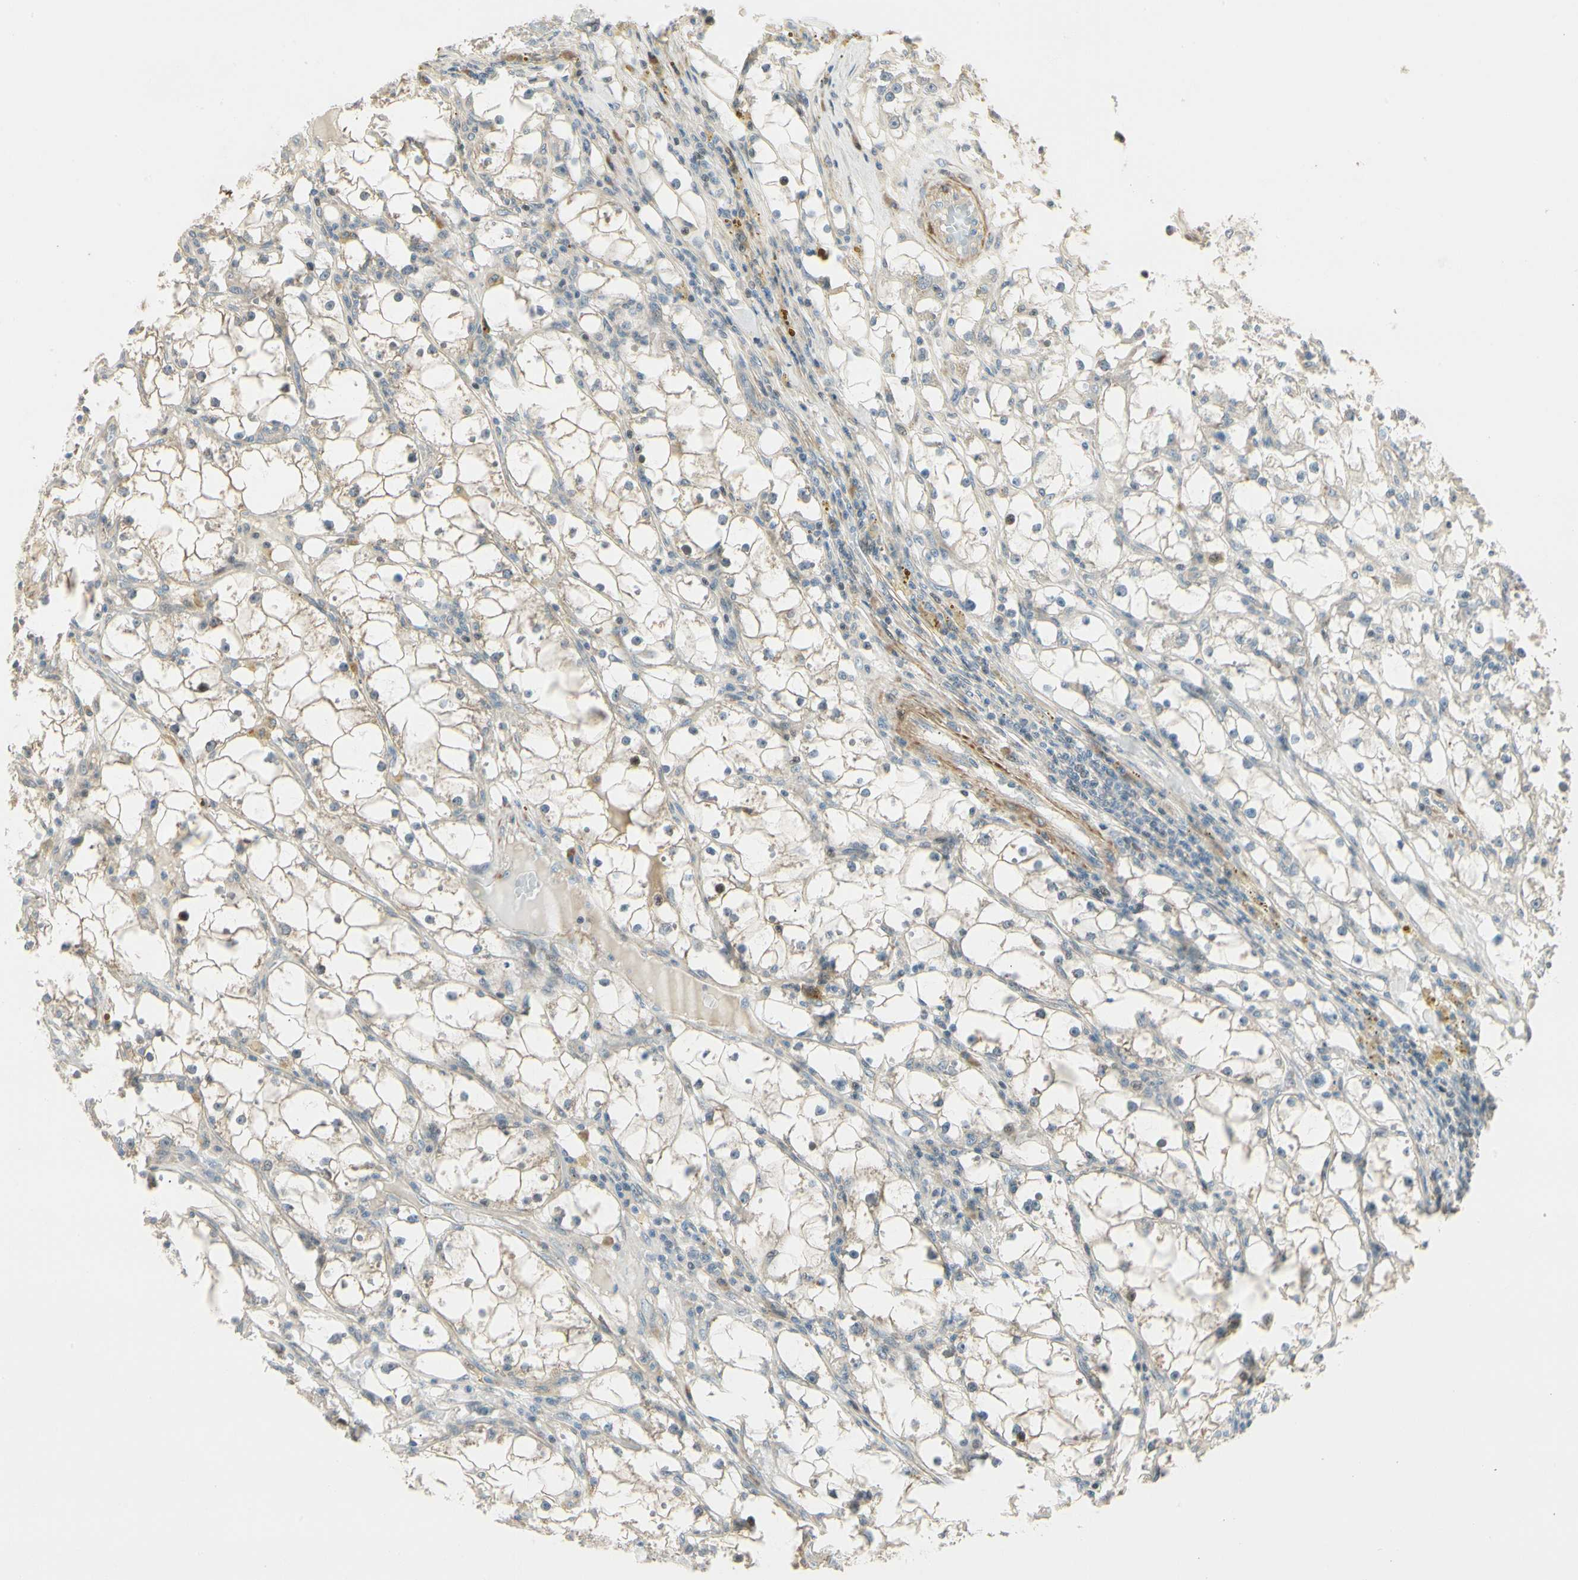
{"staining": {"intensity": "weak", "quantity": "25%-75%", "location": "cytoplasmic/membranous"}, "tissue": "renal cancer", "cell_type": "Tumor cells", "image_type": "cancer", "snomed": [{"axis": "morphology", "description": "Adenocarcinoma, NOS"}, {"axis": "topography", "description": "Kidney"}], "caption": "The immunohistochemical stain highlights weak cytoplasmic/membranous staining in tumor cells of renal adenocarcinoma tissue.", "gene": "P4HA3", "patient": {"sex": "male", "age": 56}}